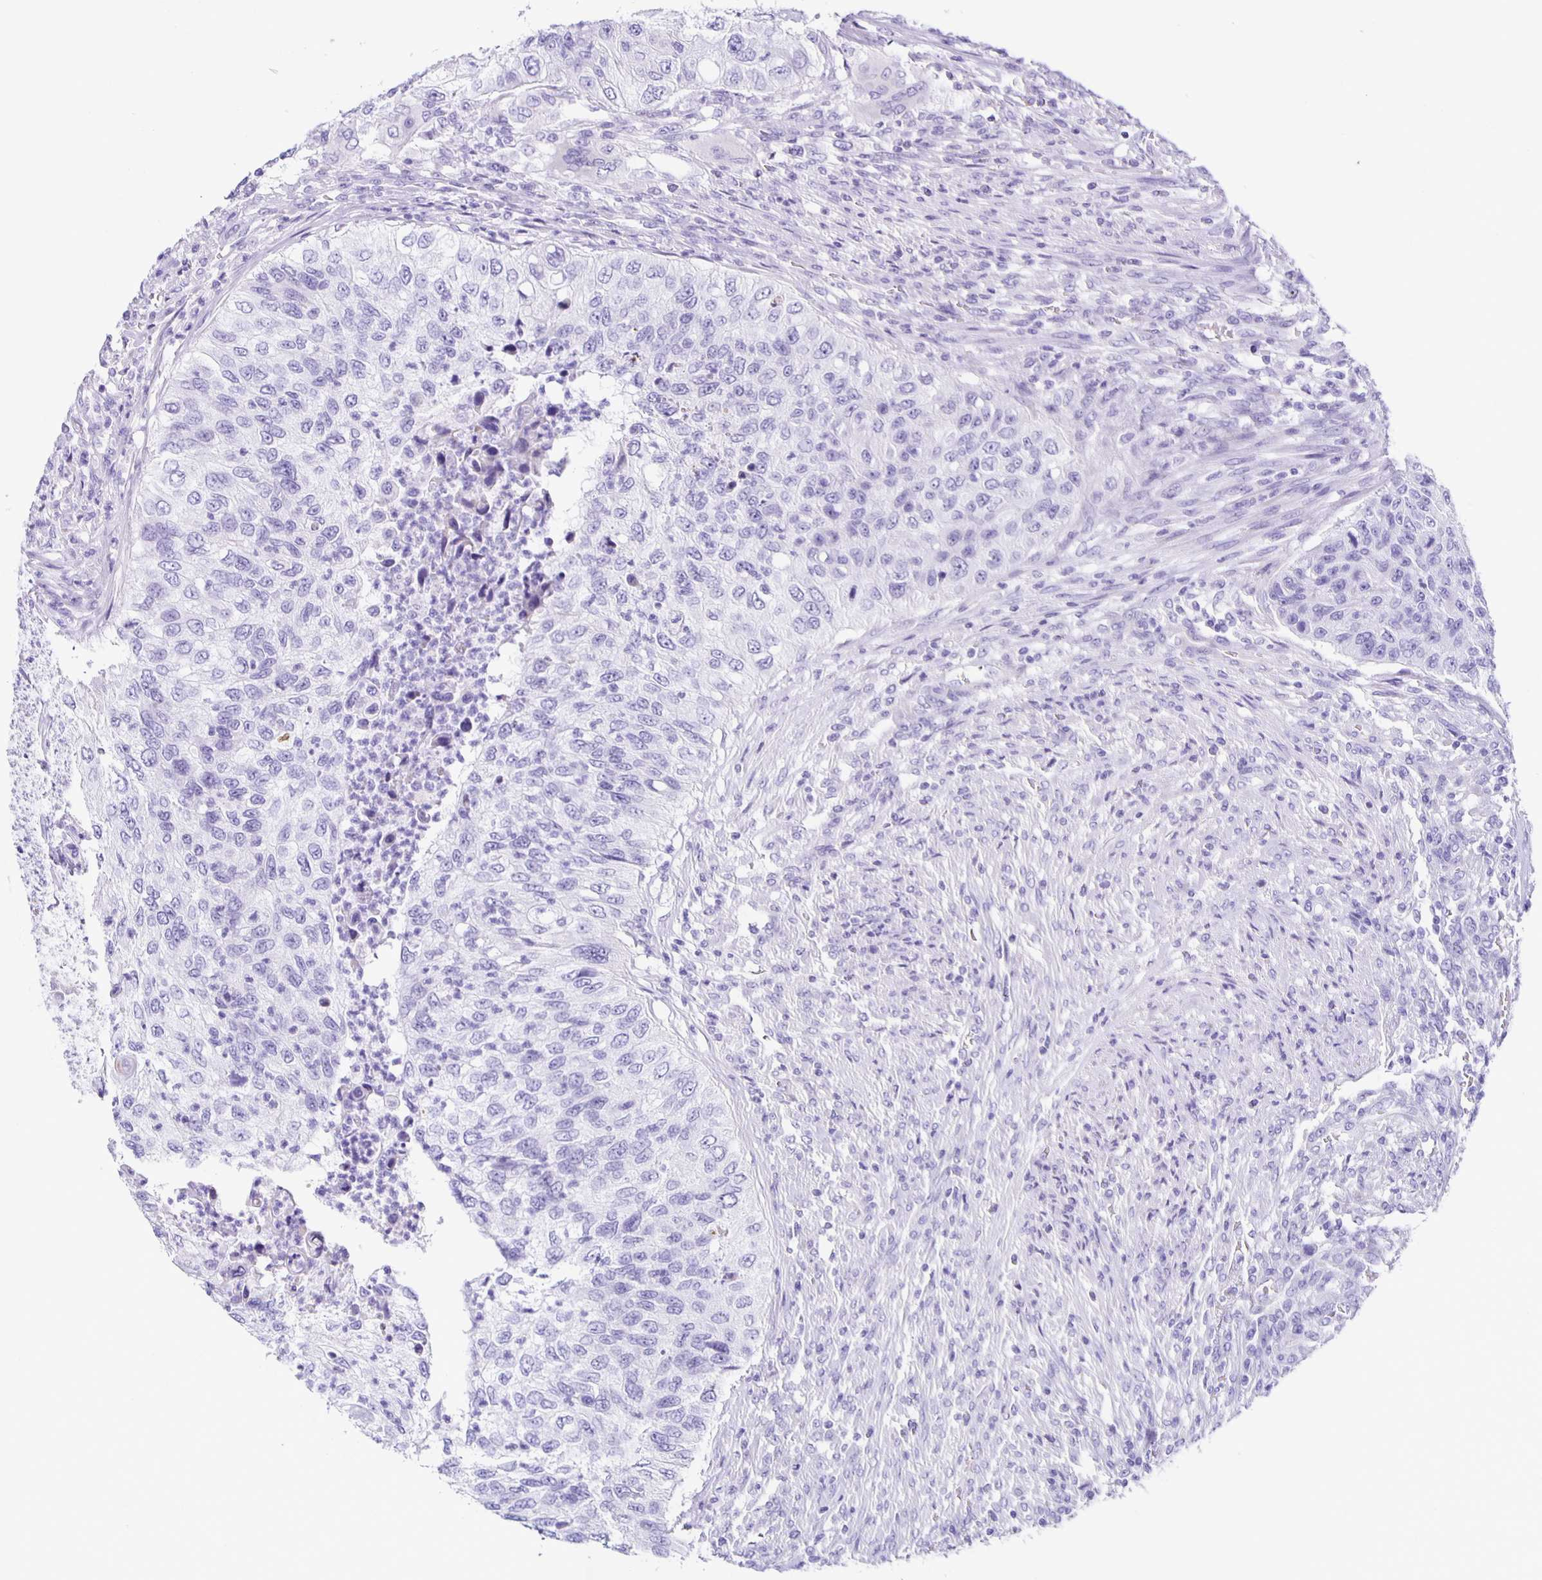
{"staining": {"intensity": "negative", "quantity": "none", "location": "none"}, "tissue": "urothelial cancer", "cell_type": "Tumor cells", "image_type": "cancer", "snomed": [{"axis": "morphology", "description": "Urothelial carcinoma, High grade"}, {"axis": "topography", "description": "Urinary bladder"}], "caption": "High magnification brightfield microscopy of urothelial cancer stained with DAB (brown) and counterstained with hematoxylin (blue): tumor cells show no significant positivity.", "gene": "AQP6", "patient": {"sex": "female", "age": 60}}